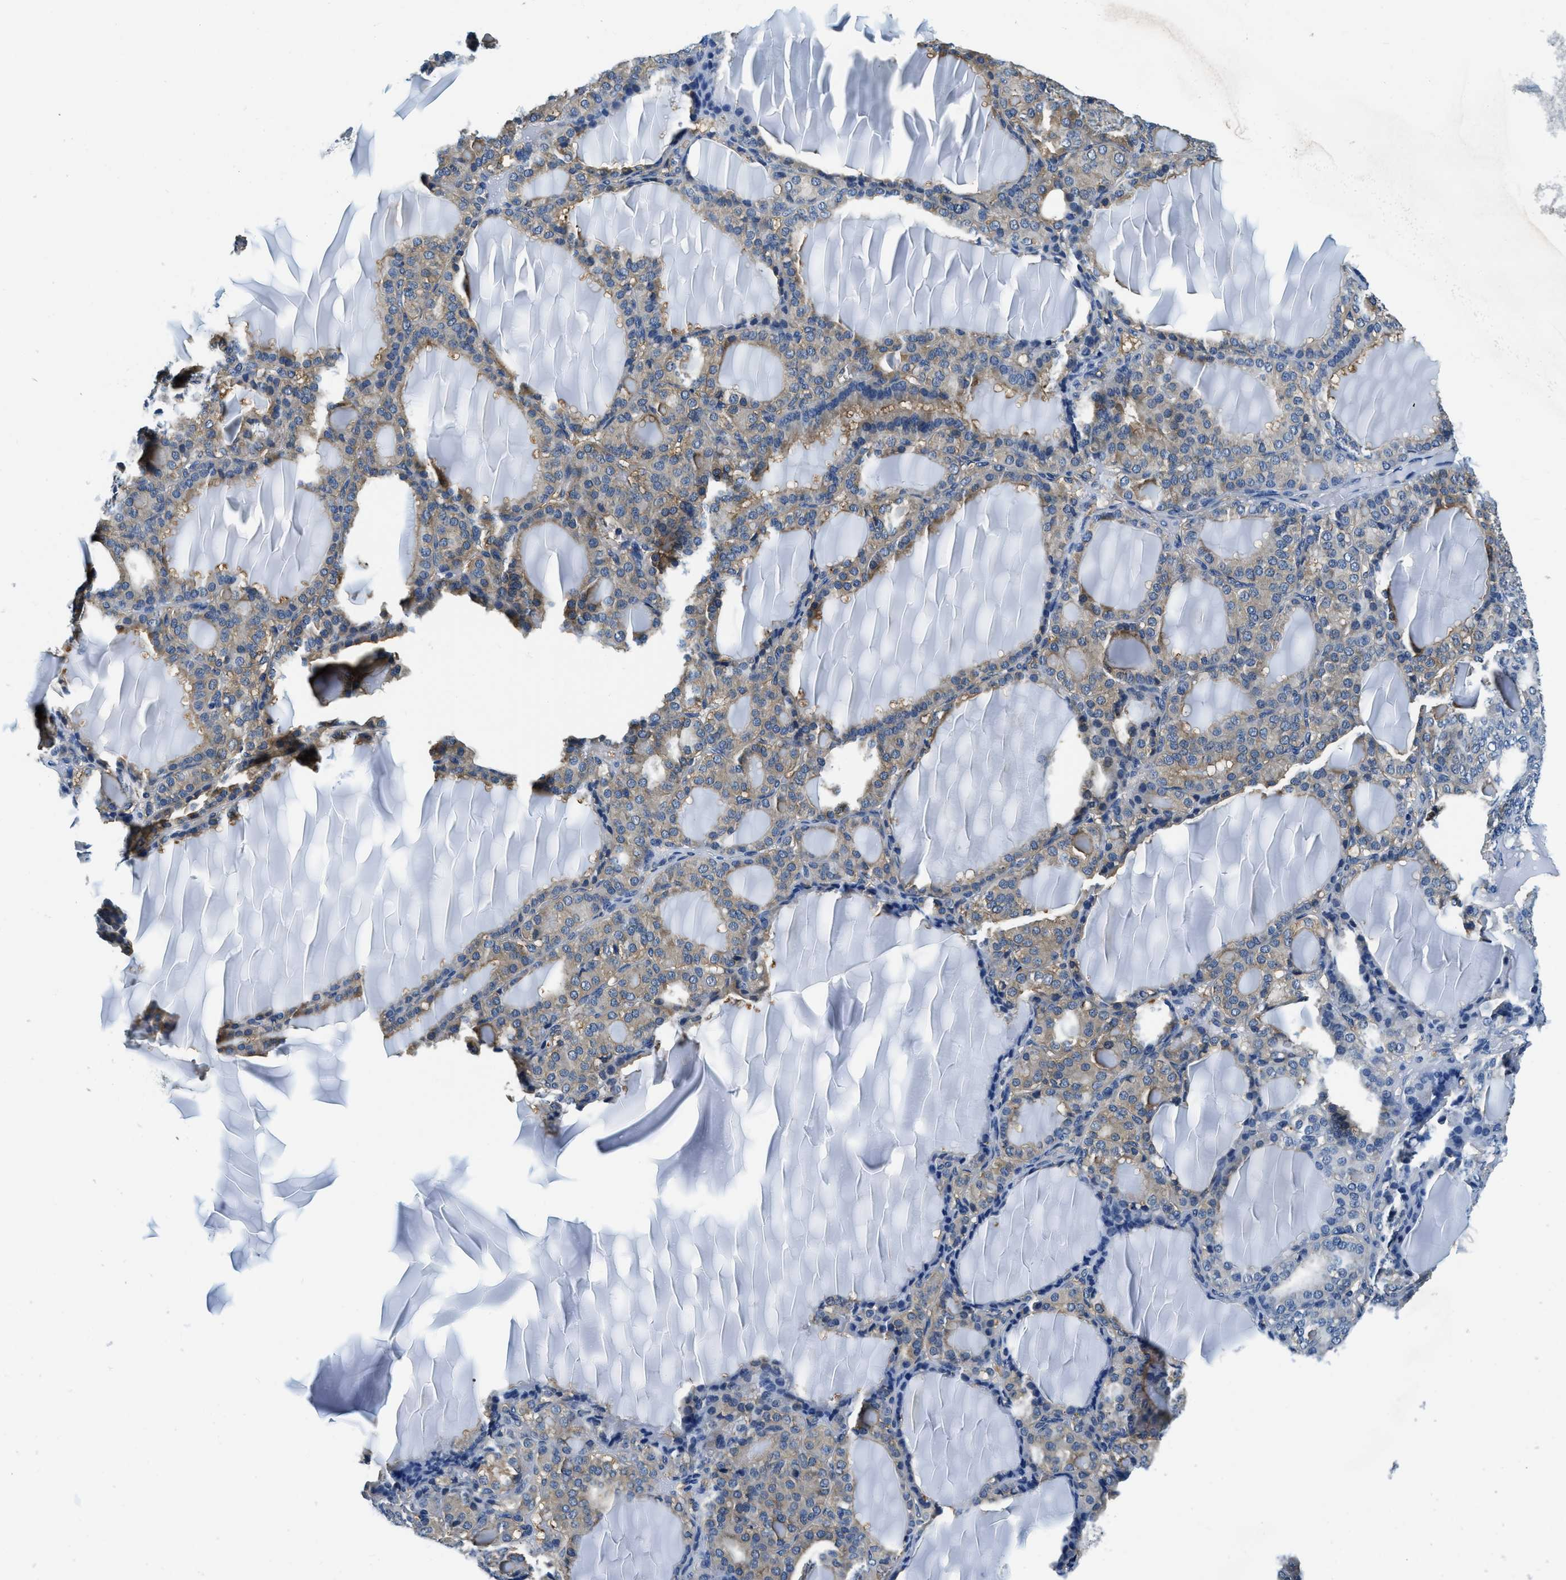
{"staining": {"intensity": "moderate", "quantity": ">75%", "location": "cytoplasmic/membranous"}, "tissue": "thyroid gland", "cell_type": "Glandular cells", "image_type": "normal", "snomed": [{"axis": "morphology", "description": "Normal tissue, NOS"}, {"axis": "topography", "description": "Thyroid gland"}], "caption": "DAB (3,3'-diaminobenzidine) immunohistochemical staining of unremarkable thyroid gland displays moderate cytoplasmic/membranous protein staining in about >75% of glandular cells.", "gene": "TWF1", "patient": {"sex": "female", "age": 28}}